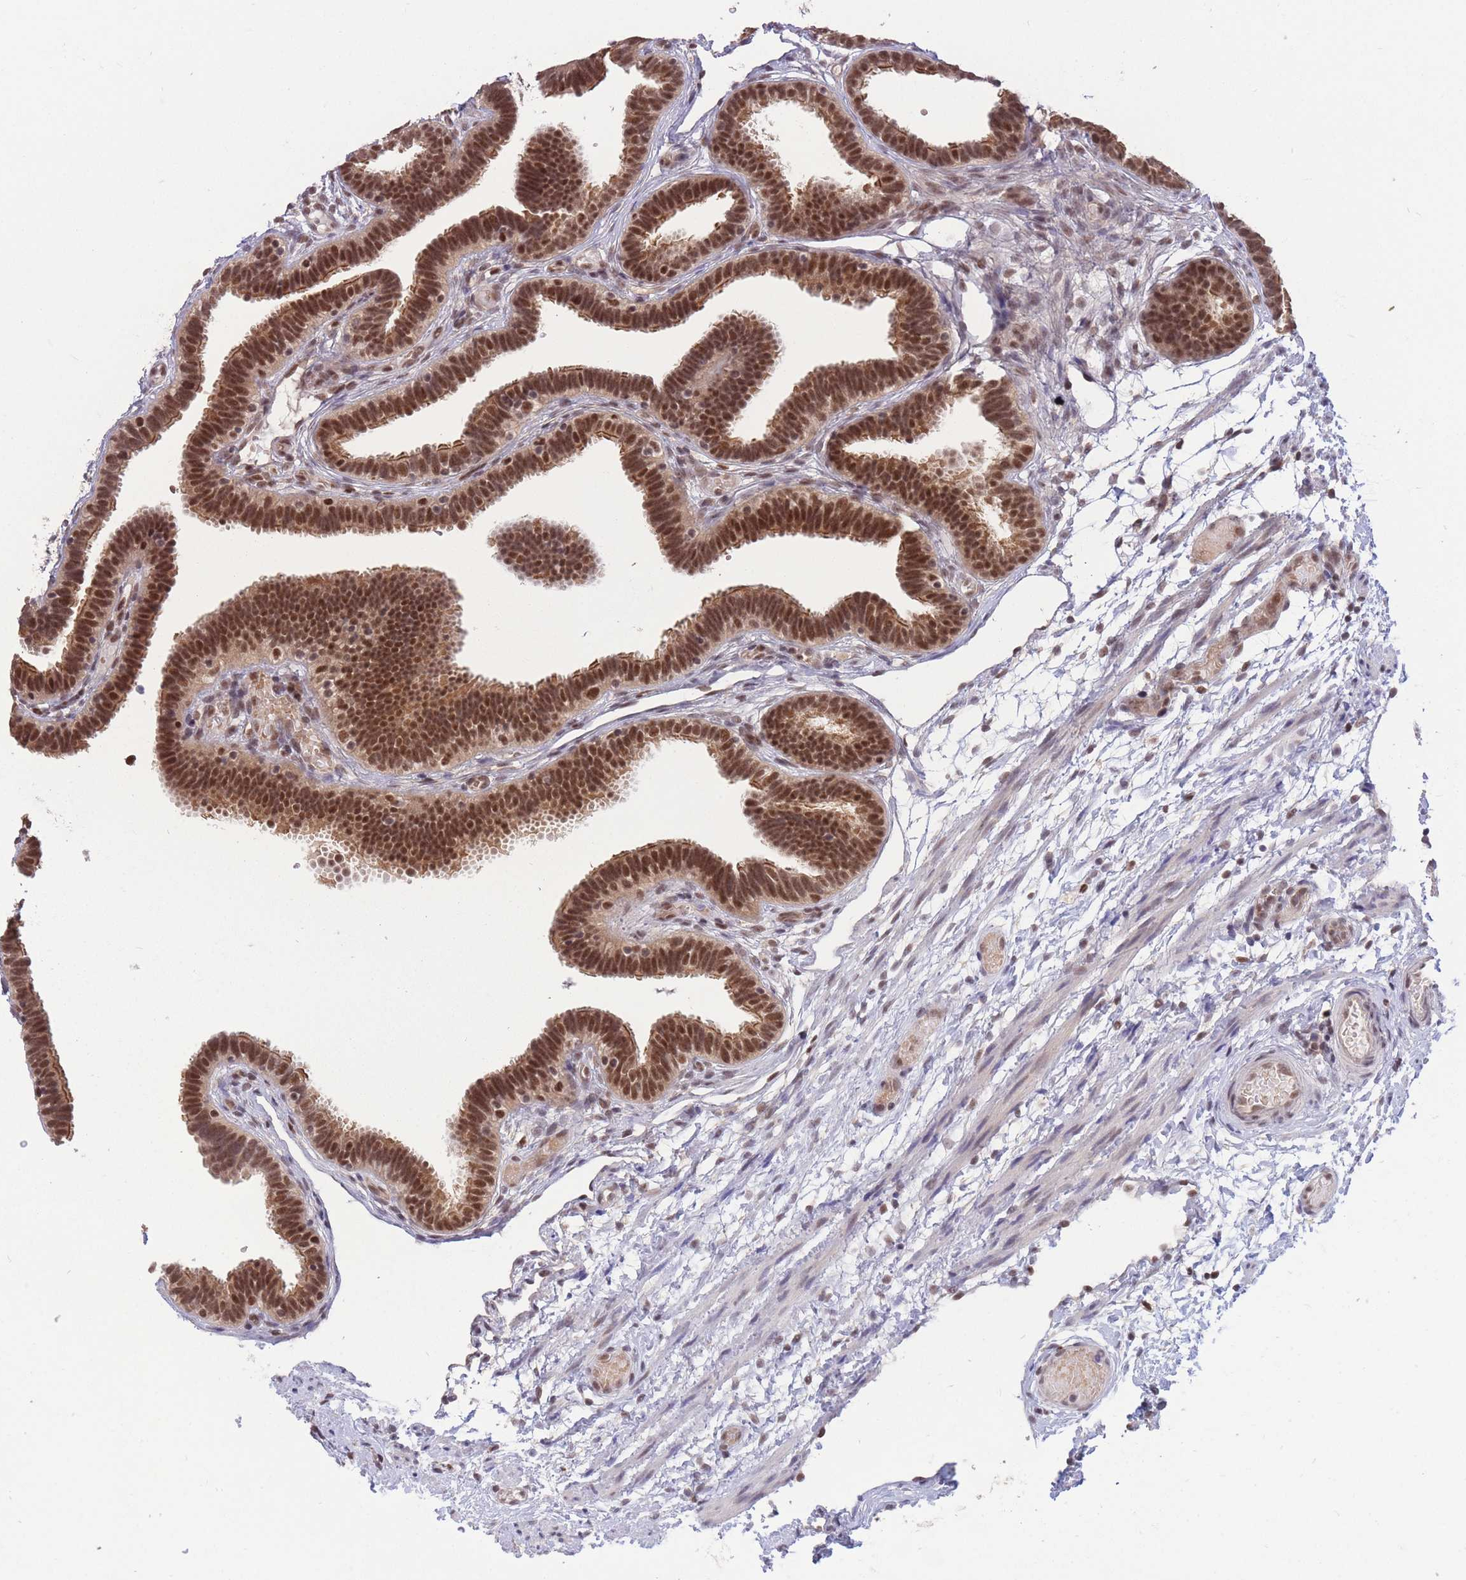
{"staining": {"intensity": "strong", "quantity": ">75%", "location": "nuclear"}, "tissue": "fallopian tube", "cell_type": "Glandular cells", "image_type": "normal", "snomed": [{"axis": "morphology", "description": "Normal tissue, NOS"}, {"axis": "topography", "description": "Fallopian tube"}], "caption": "High-magnification brightfield microscopy of unremarkable fallopian tube stained with DAB (3,3'-diaminobenzidine) (brown) and counterstained with hematoxylin (blue). glandular cells exhibit strong nuclear expression is seen in about>75% of cells. Immunohistochemistry (ihc) stains the protein of interest in brown and the nuclei are stained blue.", "gene": "SMAD9", "patient": {"sex": "female", "age": 37}}